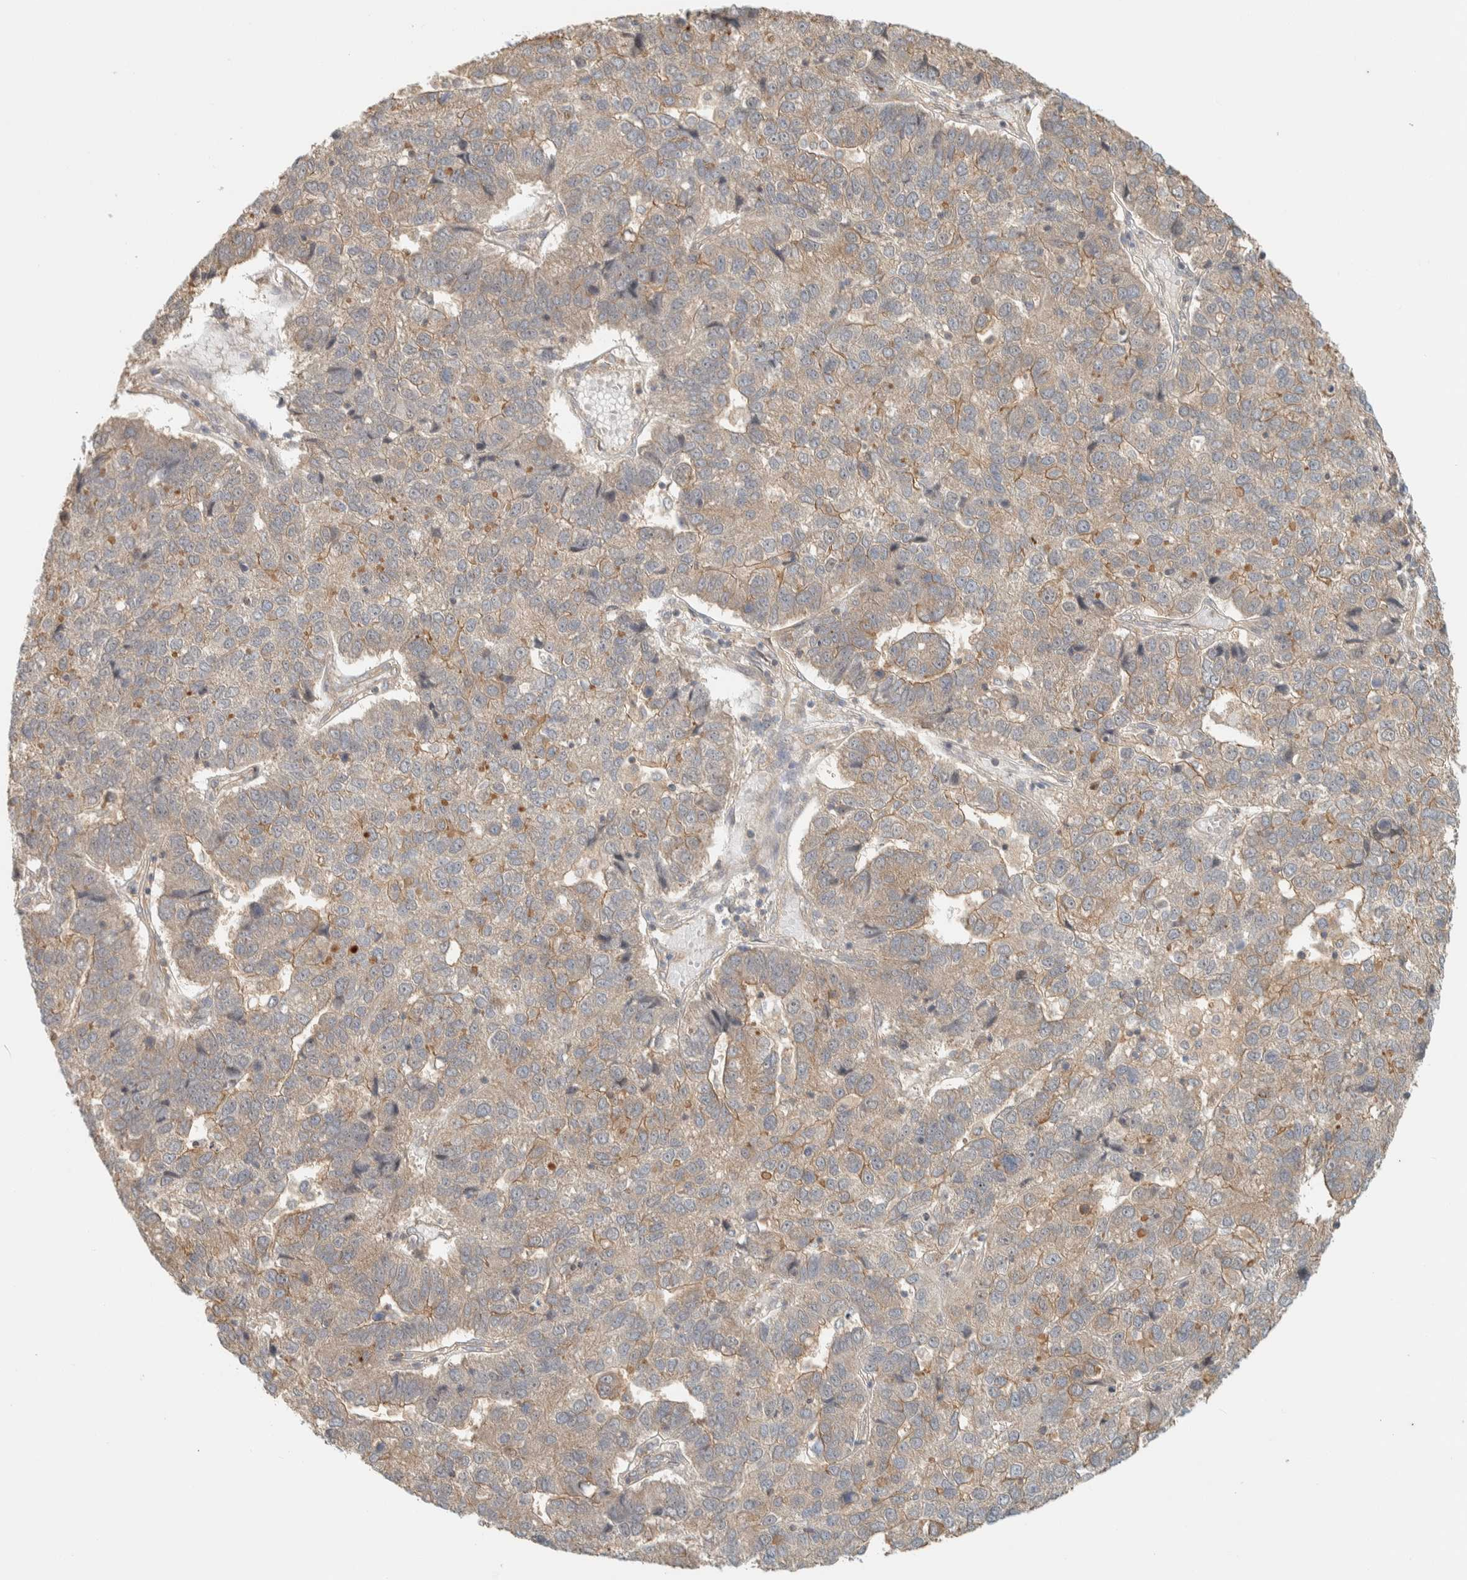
{"staining": {"intensity": "weak", "quantity": ">75%", "location": "cytoplasmic/membranous"}, "tissue": "pancreatic cancer", "cell_type": "Tumor cells", "image_type": "cancer", "snomed": [{"axis": "morphology", "description": "Adenocarcinoma, NOS"}, {"axis": "topography", "description": "Pancreas"}], "caption": "The micrograph displays a brown stain indicating the presence of a protein in the cytoplasmic/membranous of tumor cells in adenocarcinoma (pancreatic).", "gene": "RAB11FIP1", "patient": {"sex": "female", "age": 61}}